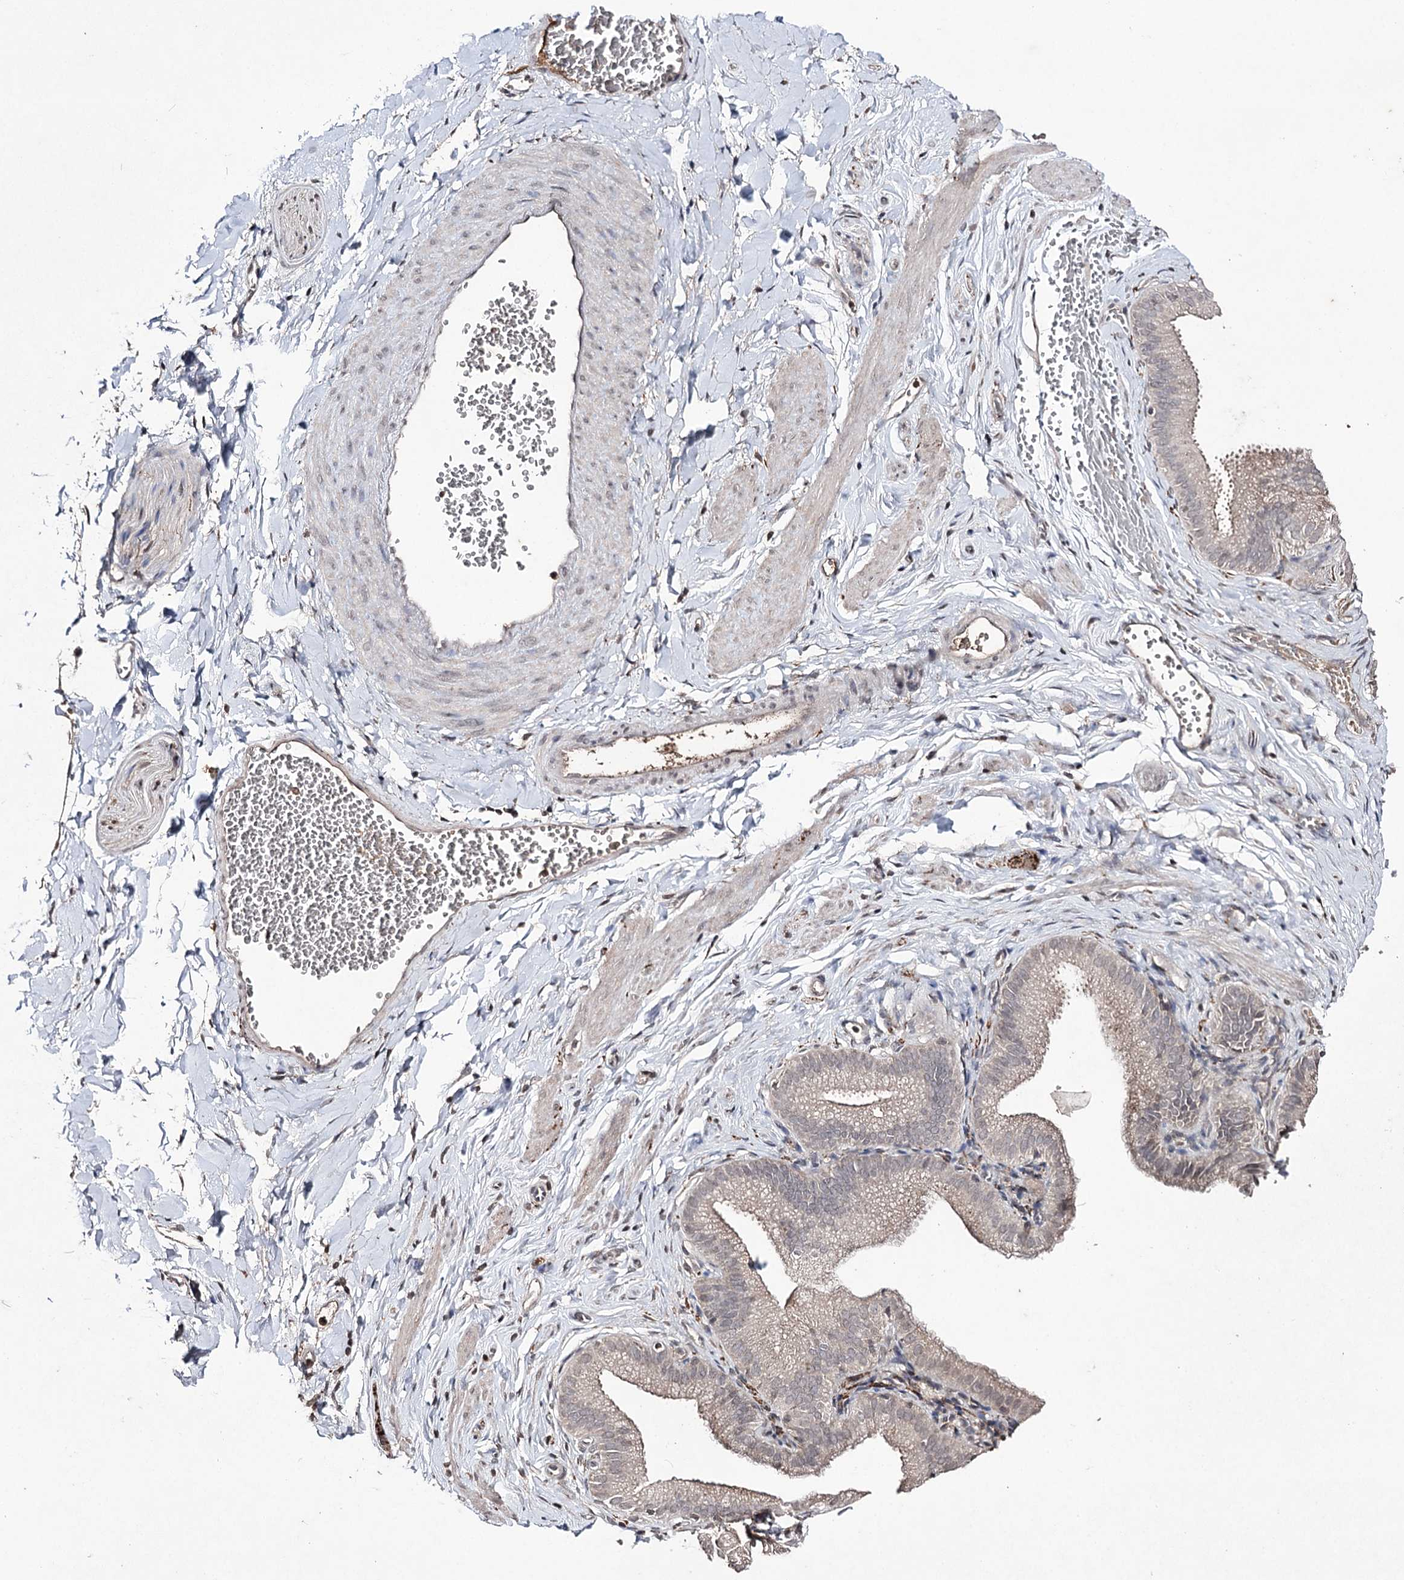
{"staining": {"intensity": "moderate", "quantity": ">75%", "location": "cytoplasmic/membranous,nuclear"}, "tissue": "adipose tissue", "cell_type": "Adipocytes", "image_type": "normal", "snomed": [{"axis": "morphology", "description": "Normal tissue, NOS"}, {"axis": "topography", "description": "Gallbladder"}, {"axis": "topography", "description": "Peripheral nerve tissue"}], "caption": "Immunohistochemistry (IHC) image of unremarkable adipose tissue: human adipose tissue stained using immunohistochemistry displays medium levels of moderate protein expression localized specifically in the cytoplasmic/membranous,nuclear of adipocytes, appearing as a cytoplasmic/membranous,nuclear brown color.", "gene": "SYNGR3", "patient": {"sex": "male", "age": 38}}